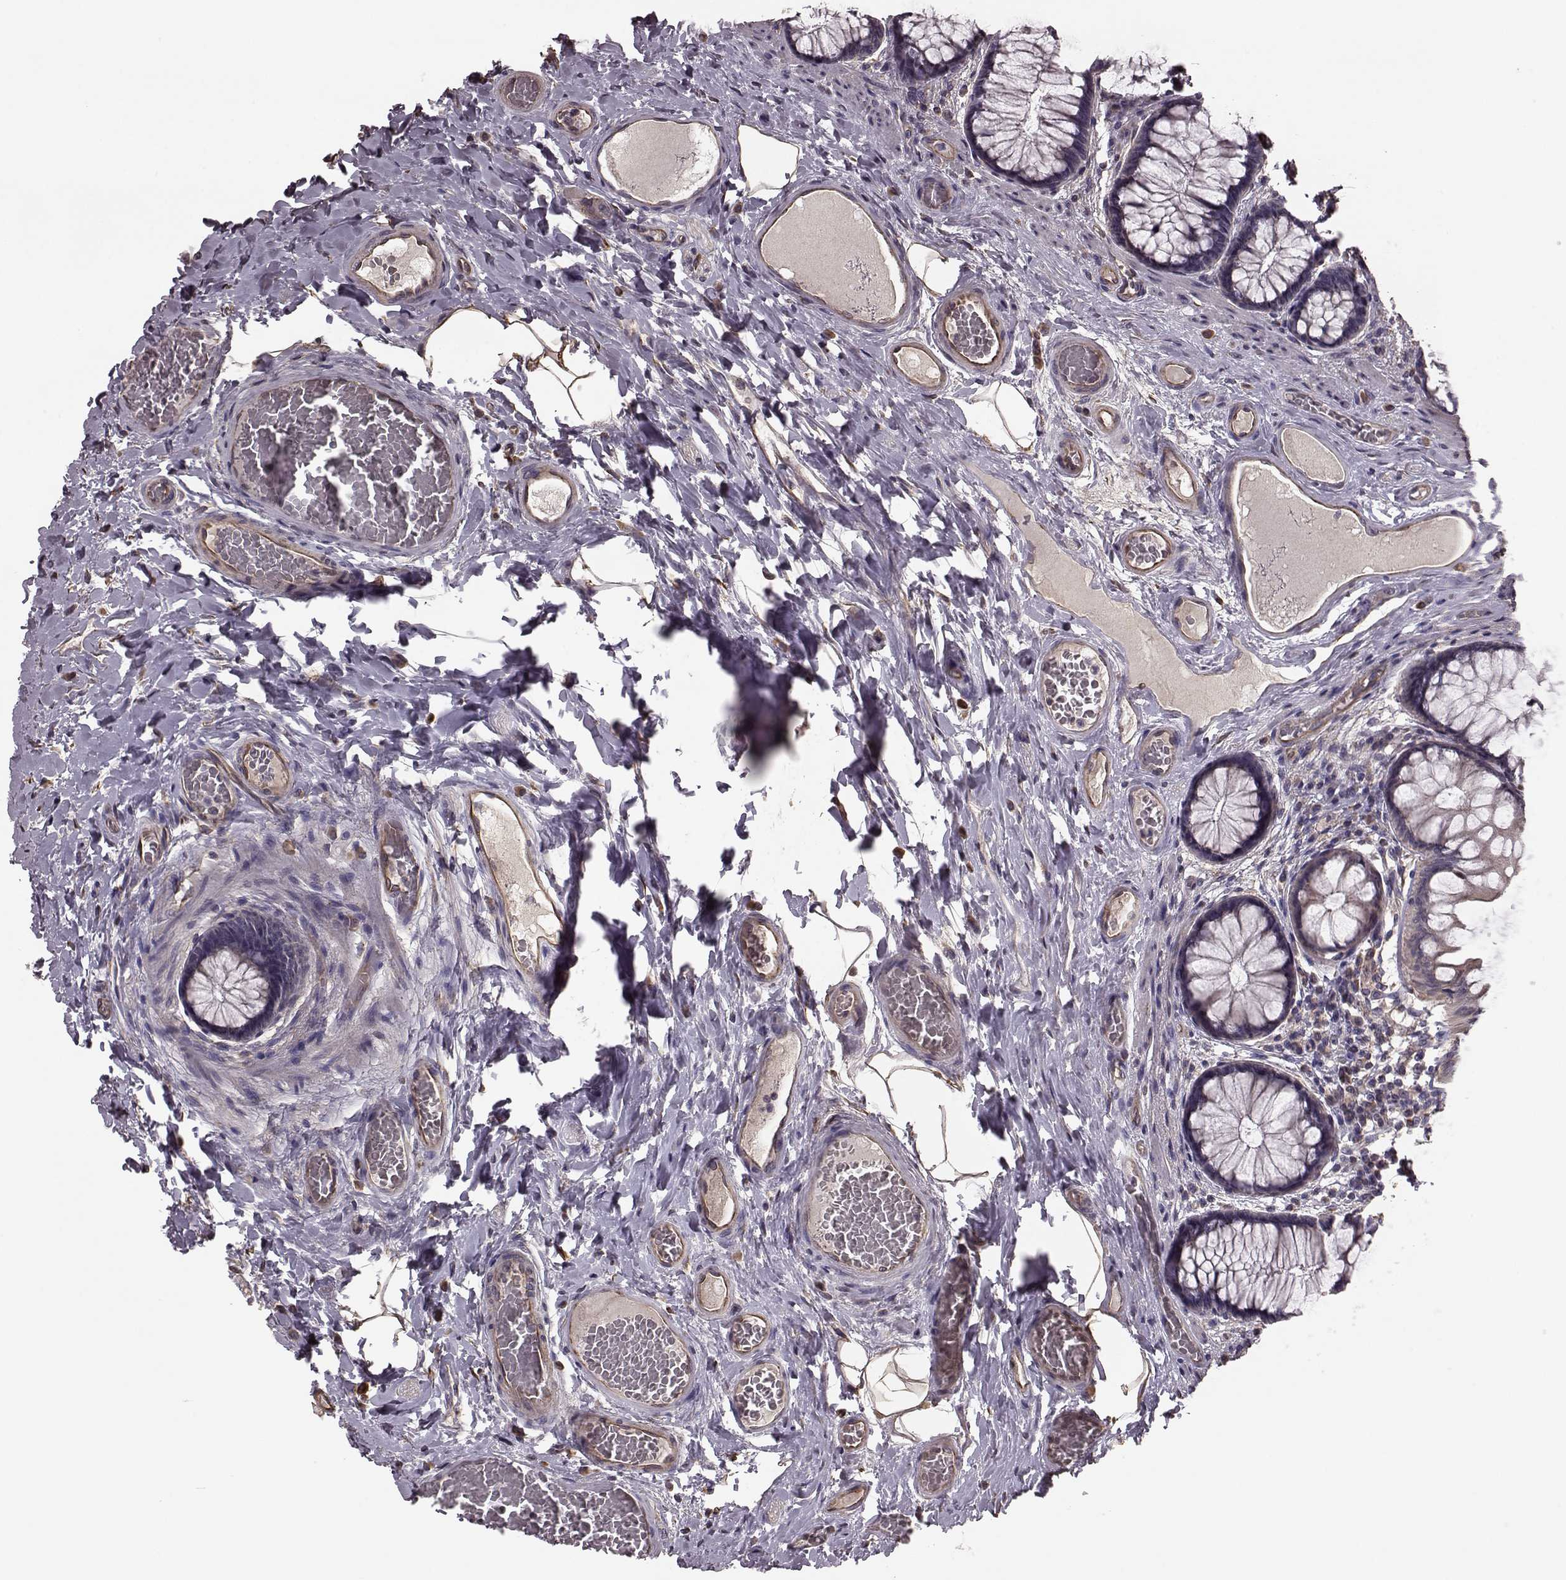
{"staining": {"intensity": "strong", "quantity": ">75%", "location": "cytoplasmic/membranous"}, "tissue": "colon", "cell_type": "Endothelial cells", "image_type": "normal", "snomed": [{"axis": "morphology", "description": "Normal tissue, NOS"}, {"axis": "topography", "description": "Colon"}], "caption": "Unremarkable colon was stained to show a protein in brown. There is high levels of strong cytoplasmic/membranous staining in approximately >75% of endothelial cells.", "gene": "NTF3", "patient": {"sex": "female", "age": 65}}